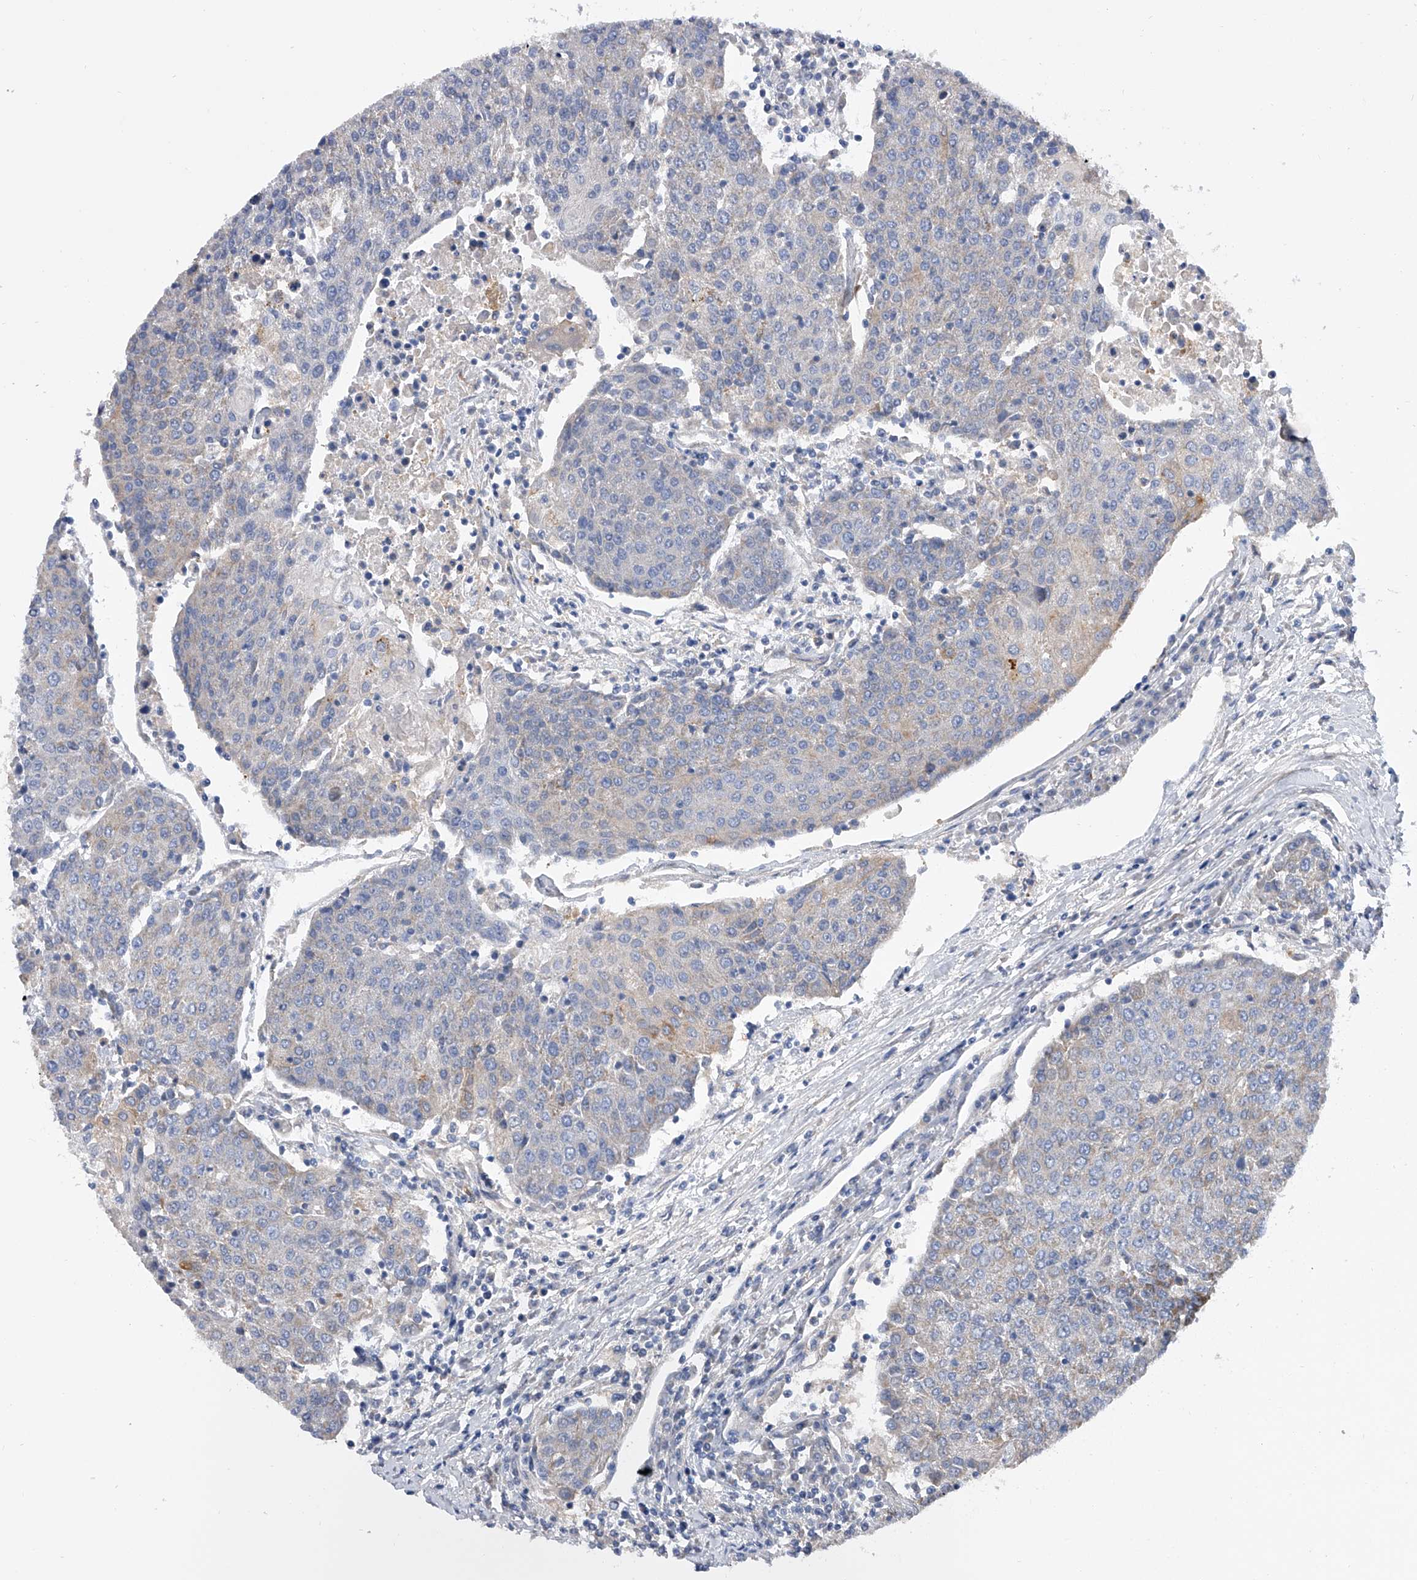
{"staining": {"intensity": "weak", "quantity": "<25%", "location": "cytoplasmic/membranous"}, "tissue": "urothelial cancer", "cell_type": "Tumor cells", "image_type": "cancer", "snomed": [{"axis": "morphology", "description": "Urothelial carcinoma, High grade"}, {"axis": "topography", "description": "Urinary bladder"}], "caption": "IHC photomicrograph of human urothelial cancer stained for a protein (brown), which reveals no staining in tumor cells. Brightfield microscopy of IHC stained with DAB (3,3'-diaminobenzidine) (brown) and hematoxylin (blue), captured at high magnification.", "gene": "PDSS2", "patient": {"sex": "female", "age": 85}}